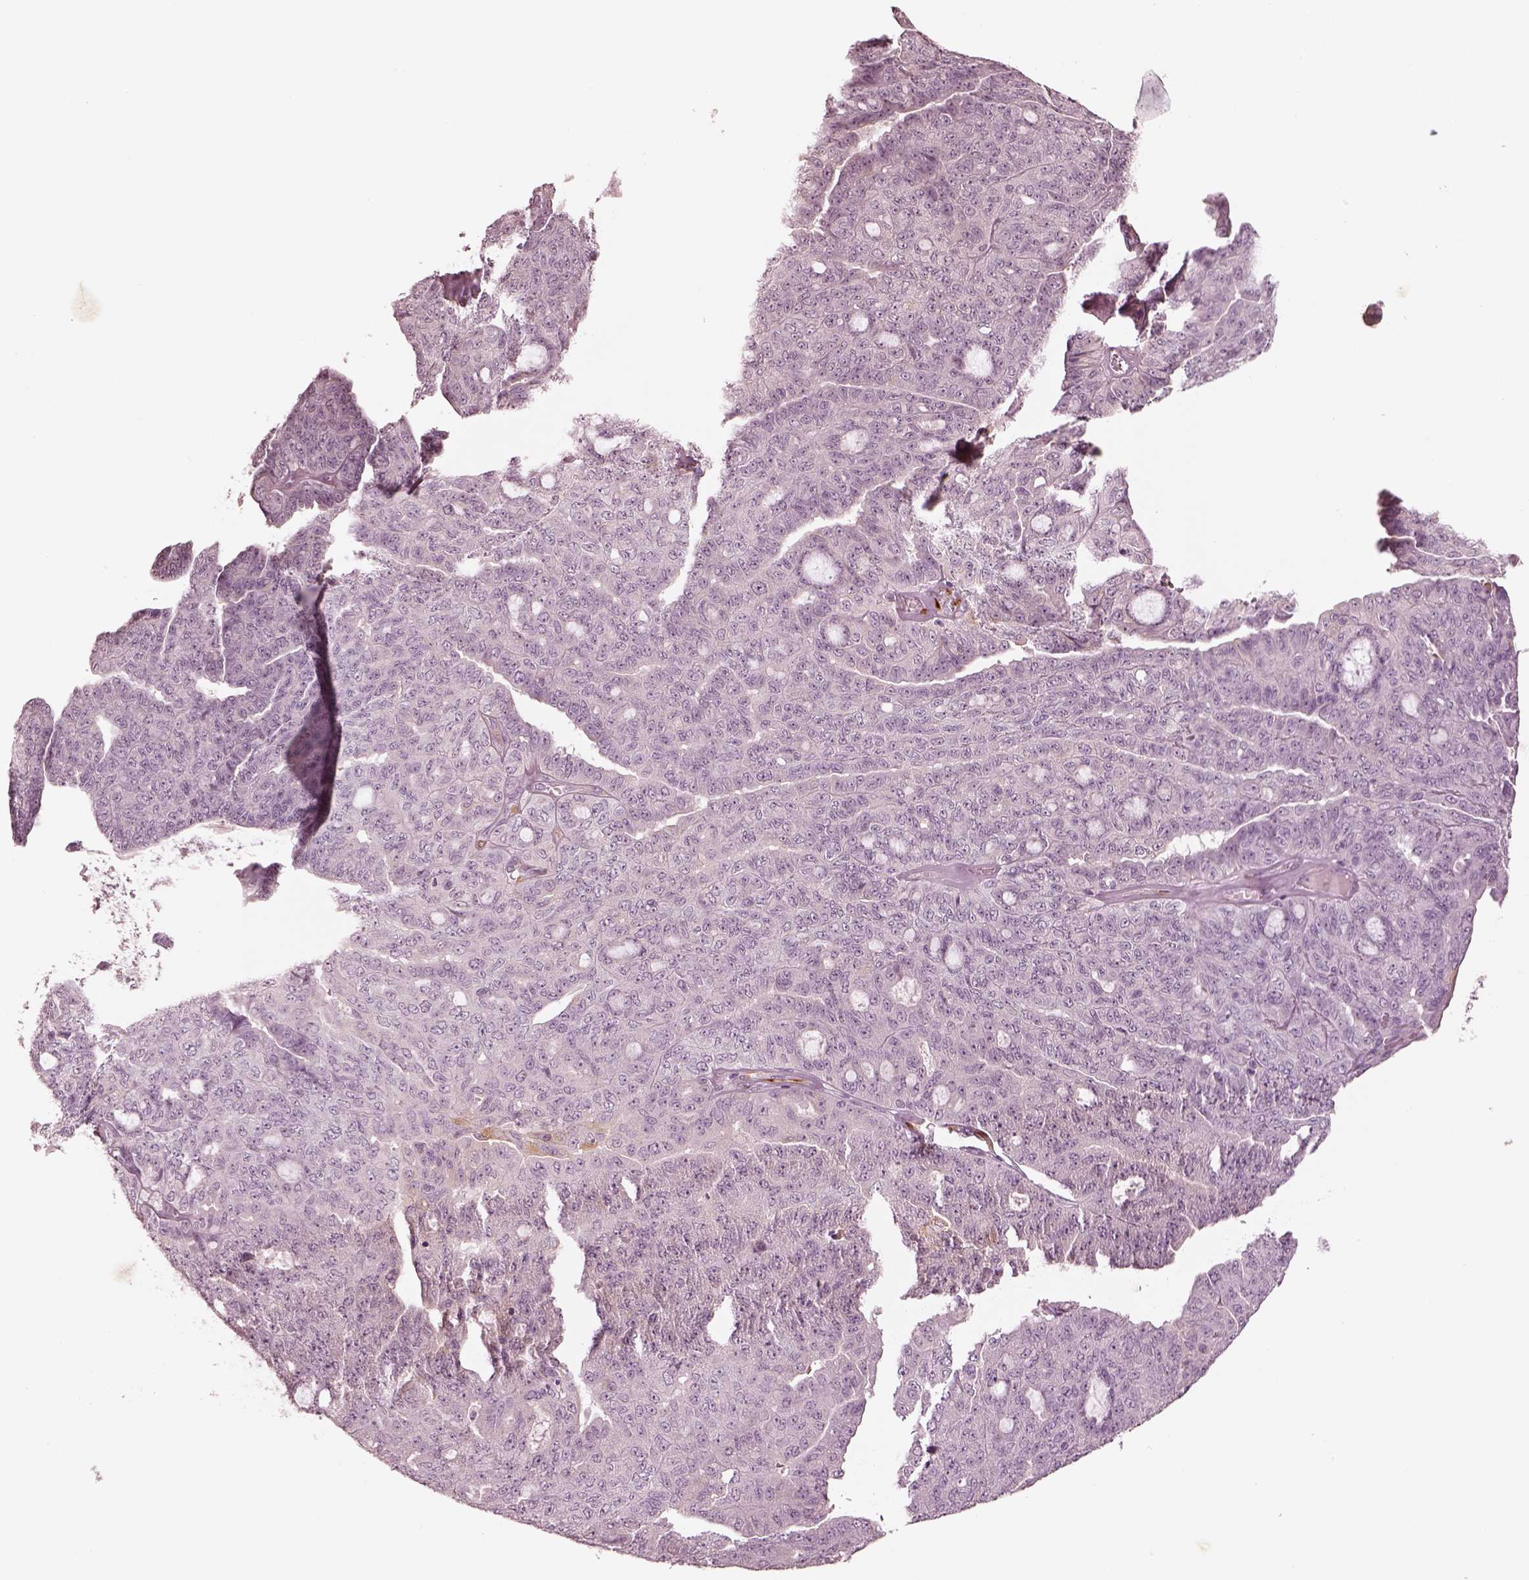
{"staining": {"intensity": "negative", "quantity": "none", "location": "none"}, "tissue": "ovarian cancer", "cell_type": "Tumor cells", "image_type": "cancer", "snomed": [{"axis": "morphology", "description": "Cystadenocarcinoma, serous, NOS"}, {"axis": "topography", "description": "Ovary"}], "caption": "IHC photomicrograph of neoplastic tissue: human ovarian cancer stained with DAB demonstrates no significant protein expression in tumor cells.", "gene": "DNAAF9", "patient": {"sex": "female", "age": 71}}